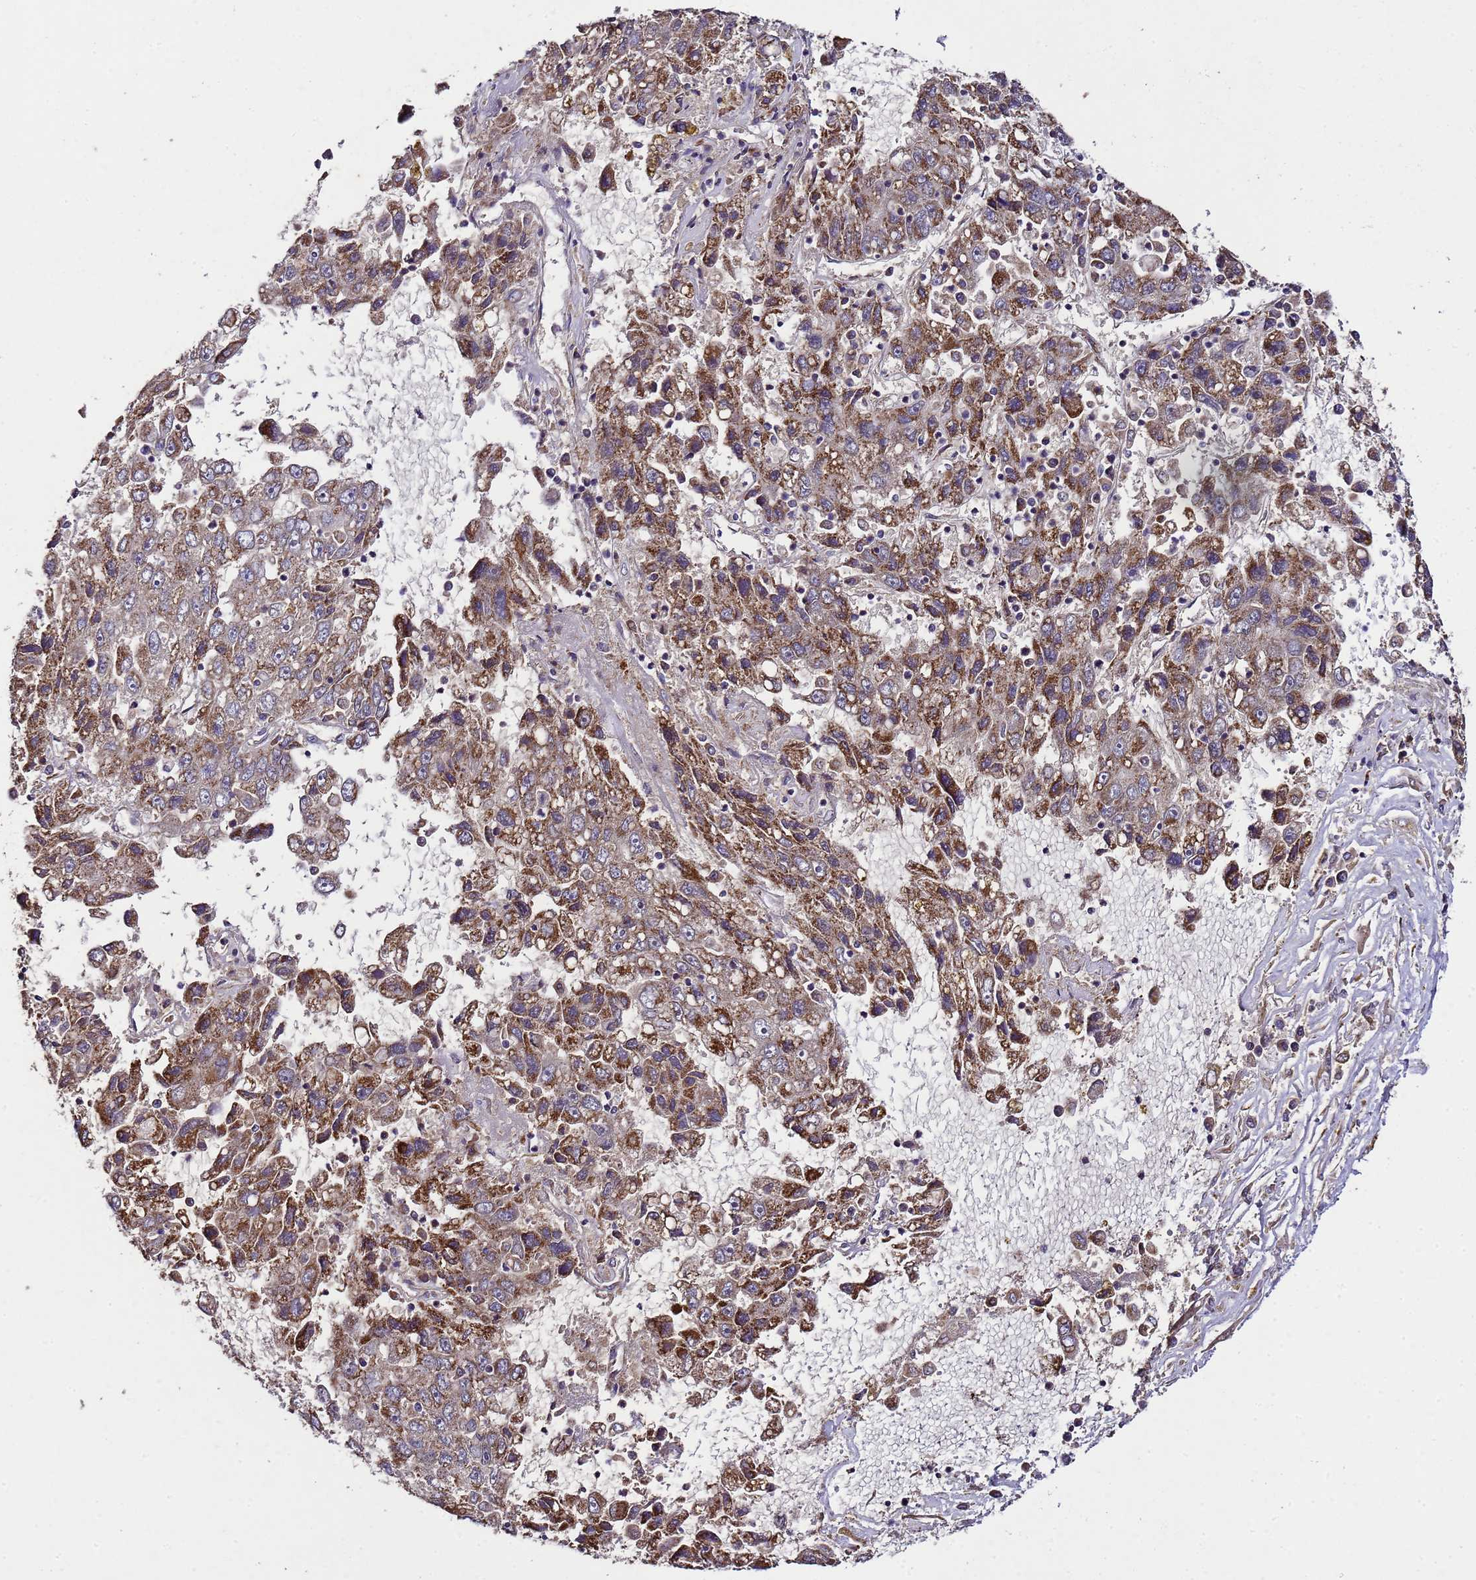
{"staining": {"intensity": "moderate", "quantity": ">75%", "location": "cytoplasmic/membranous"}, "tissue": "liver cancer", "cell_type": "Tumor cells", "image_type": "cancer", "snomed": [{"axis": "morphology", "description": "Carcinoma, Hepatocellular, NOS"}, {"axis": "topography", "description": "Liver"}], "caption": "A high-resolution image shows immunohistochemistry (IHC) staining of hepatocellular carcinoma (liver), which demonstrates moderate cytoplasmic/membranous expression in approximately >75% of tumor cells.", "gene": "HSPBAP1", "patient": {"sex": "male", "age": 49}}